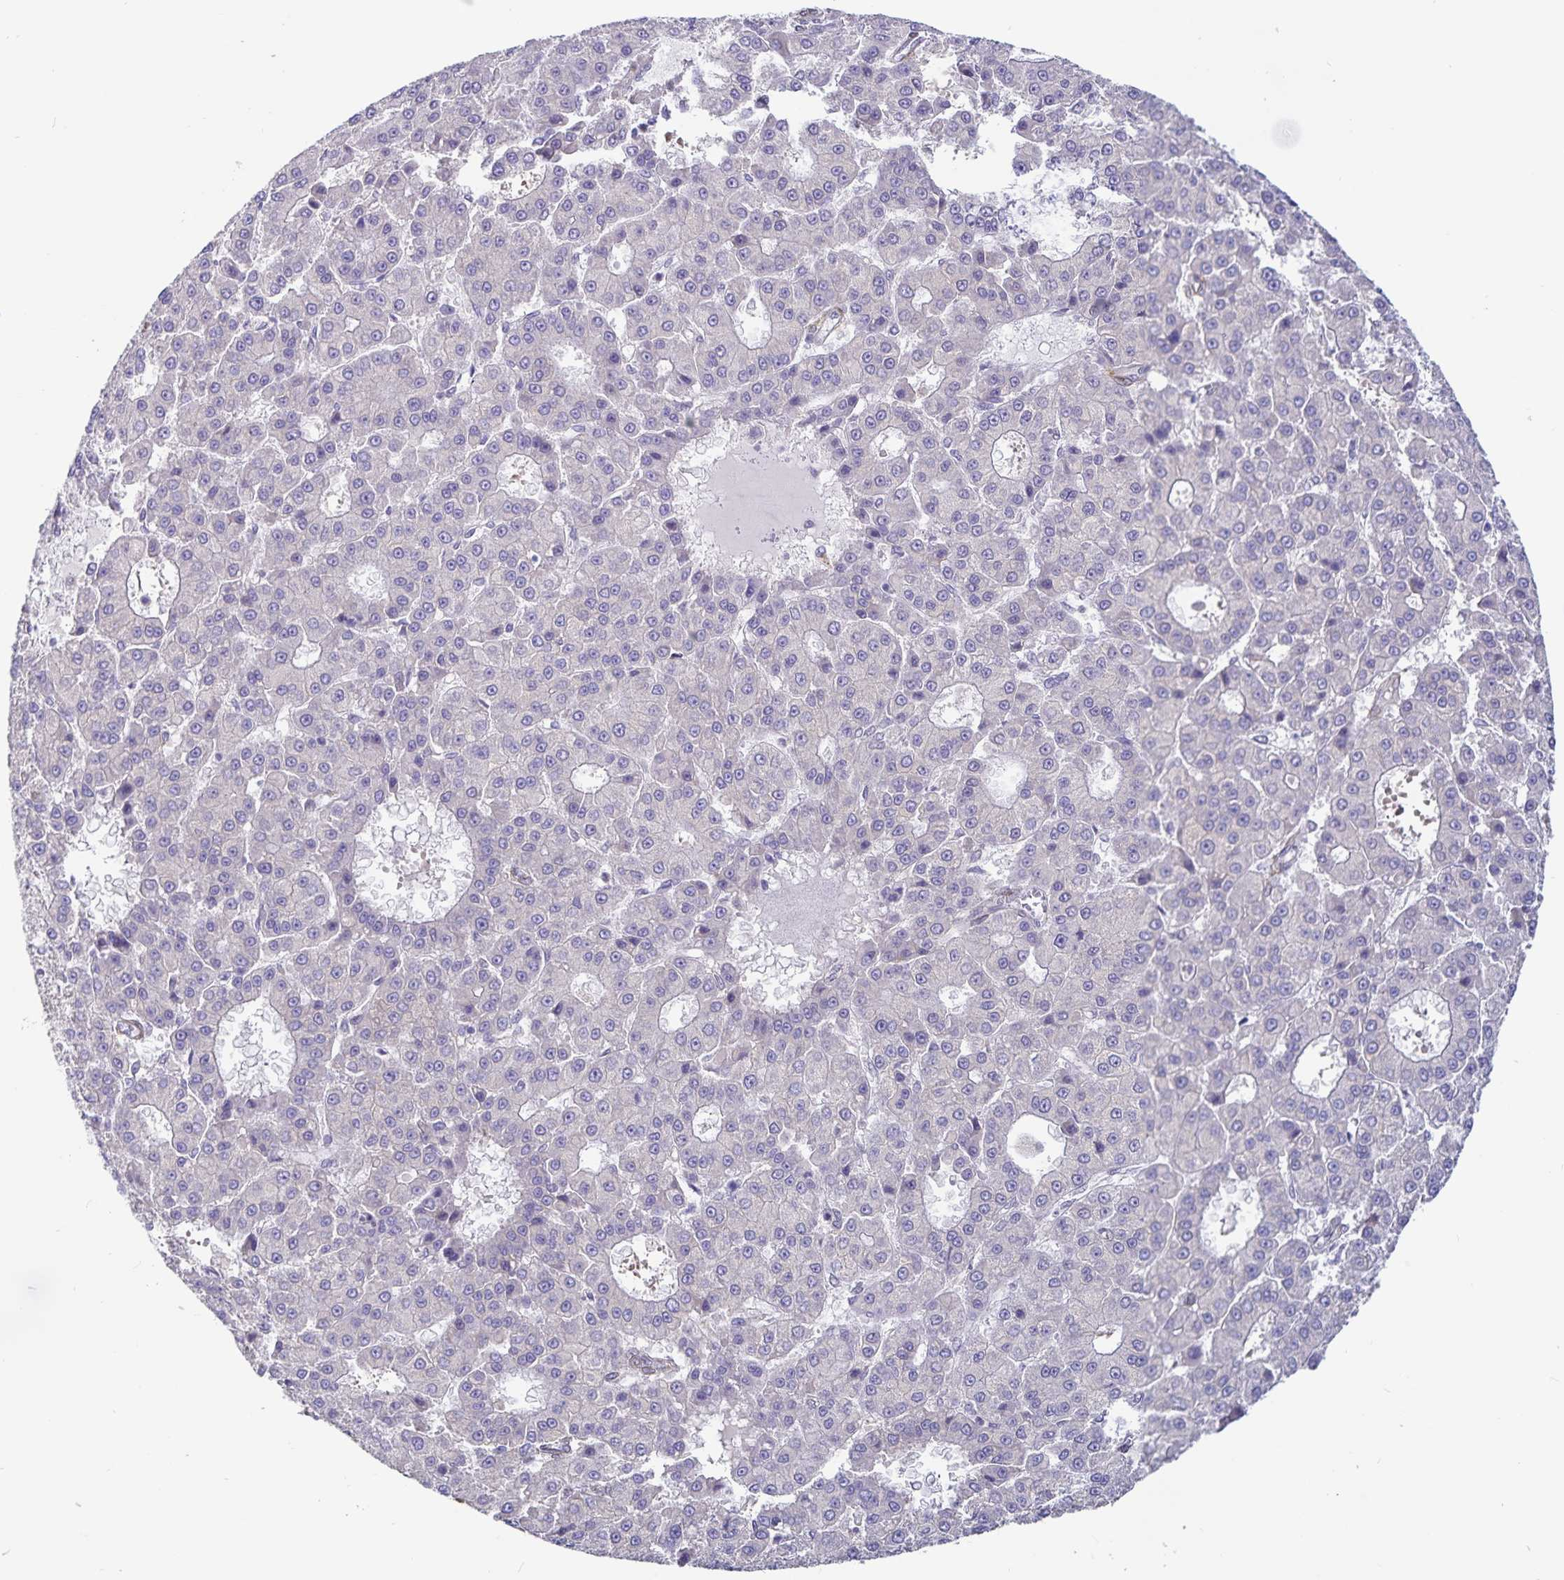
{"staining": {"intensity": "negative", "quantity": "none", "location": "none"}, "tissue": "liver cancer", "cell_type": "Tumor cells", "image_type": "cancer", "snomed": [{"axis": "morphology", "description": "Carcinoma, Hepatocellular, NOS"}, {"axis": "topography", "description": "Liver"}], "caption": "Tumor cells are negative for brown protein staining in liver cancer (hepatocellular carcinoma).", "gene": "ATP2A2", "patient": {"sex": "male", "age": 70}}